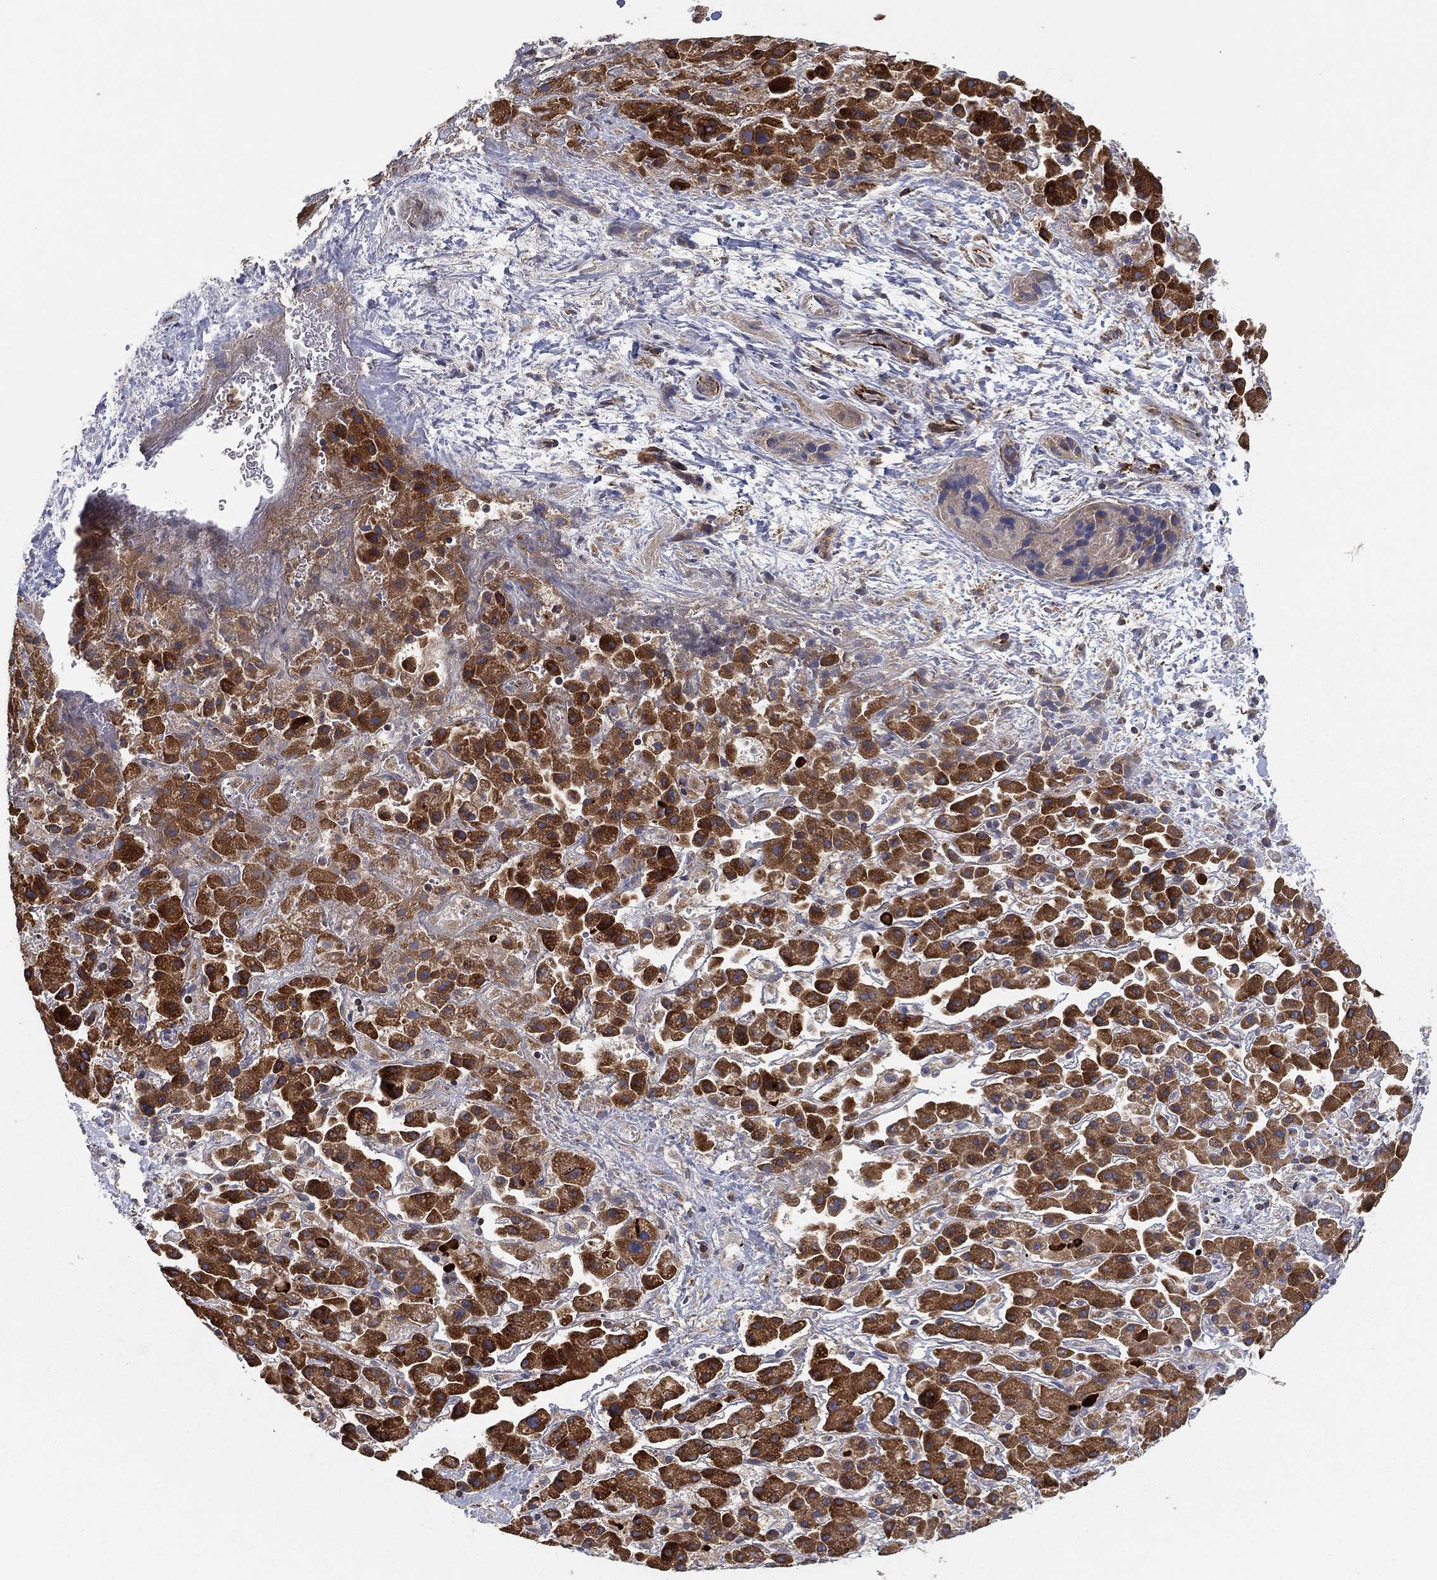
{"staining": {"intensity": "strong", "quantity": "25%-75%", "location": "cytoplasmic/membranous"}, "tissue": "liver cancer", "cell_type": "Tumor cells", "image_type": "cancer", "snomed": [{"axis": "morphology", "description": "Cholangiocarcinoma"}, {"axis": "topography", "description": "Liver"}], "caption": "Immunohistochemical staining of liver cancer demonstrates strong cytoplasmic/membranous protein expression in about 25%-75% of tumor cells.", "gene": "CYB5B", "patient": {"sex": "female", "age": 52}}